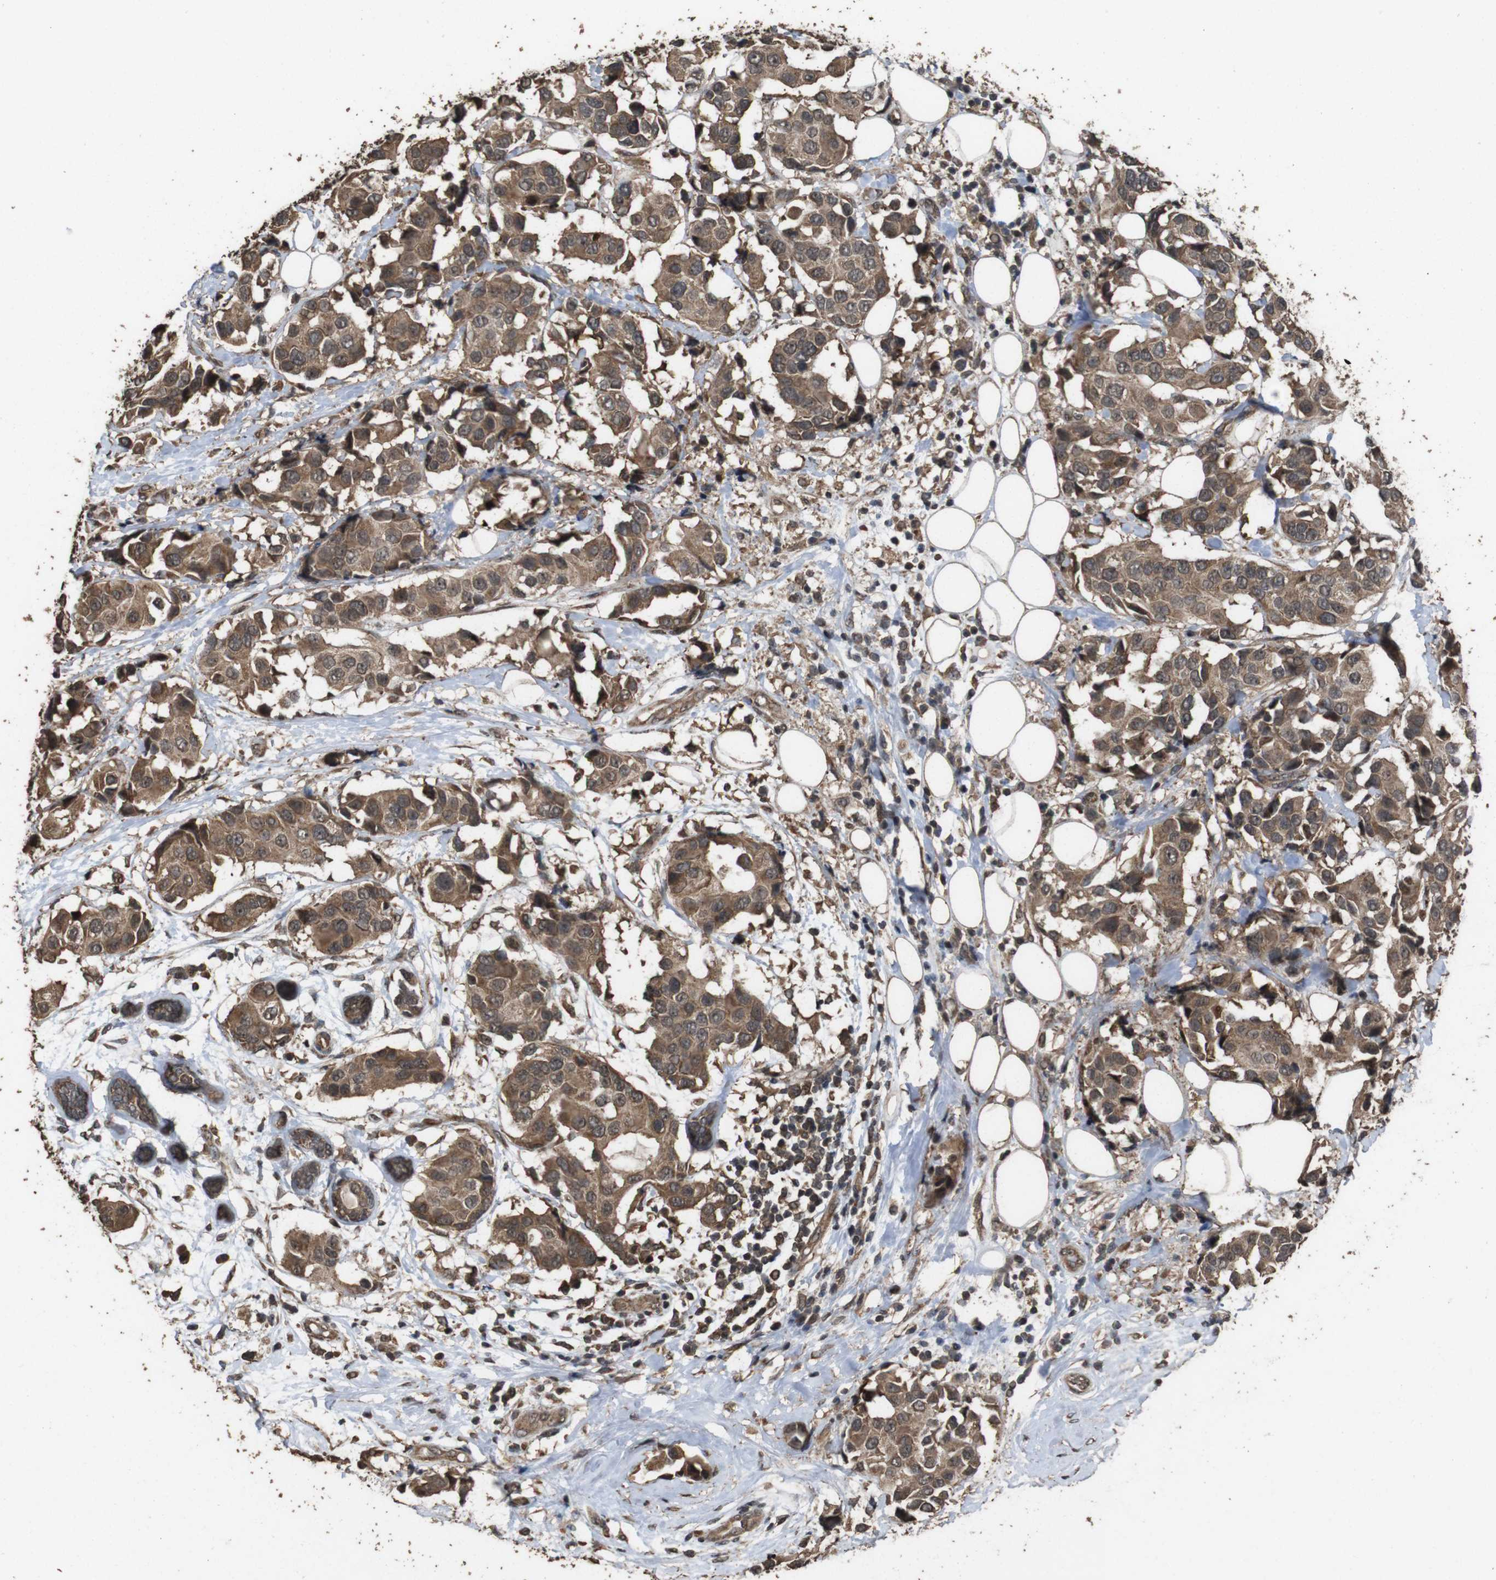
{"staining": {"intensity": "moderate", "quantity": ">75%", "location": "cytoplasmic/membranous"}, "tissue": "breast cancer", "cell_type": "Tumor cells", "image_type": "cancer", "snomed": [{"axis": "morphology", "description": "Normal tissue, NOS"}, {"axis": "morphology", "description": "Duct carcinoma"}, {"axis": "topography", "description": "Breast"}], "caption": "Breast intraductal carcinoma stained with DAB (3,3'-diaminobenzidine) IHC exhibits medium levels of moderate cytoplasmic/membranous expression in about >75% of tumor cells.", "gene": "RRAS2", "patient": {"sex": "female", "age": 39}}